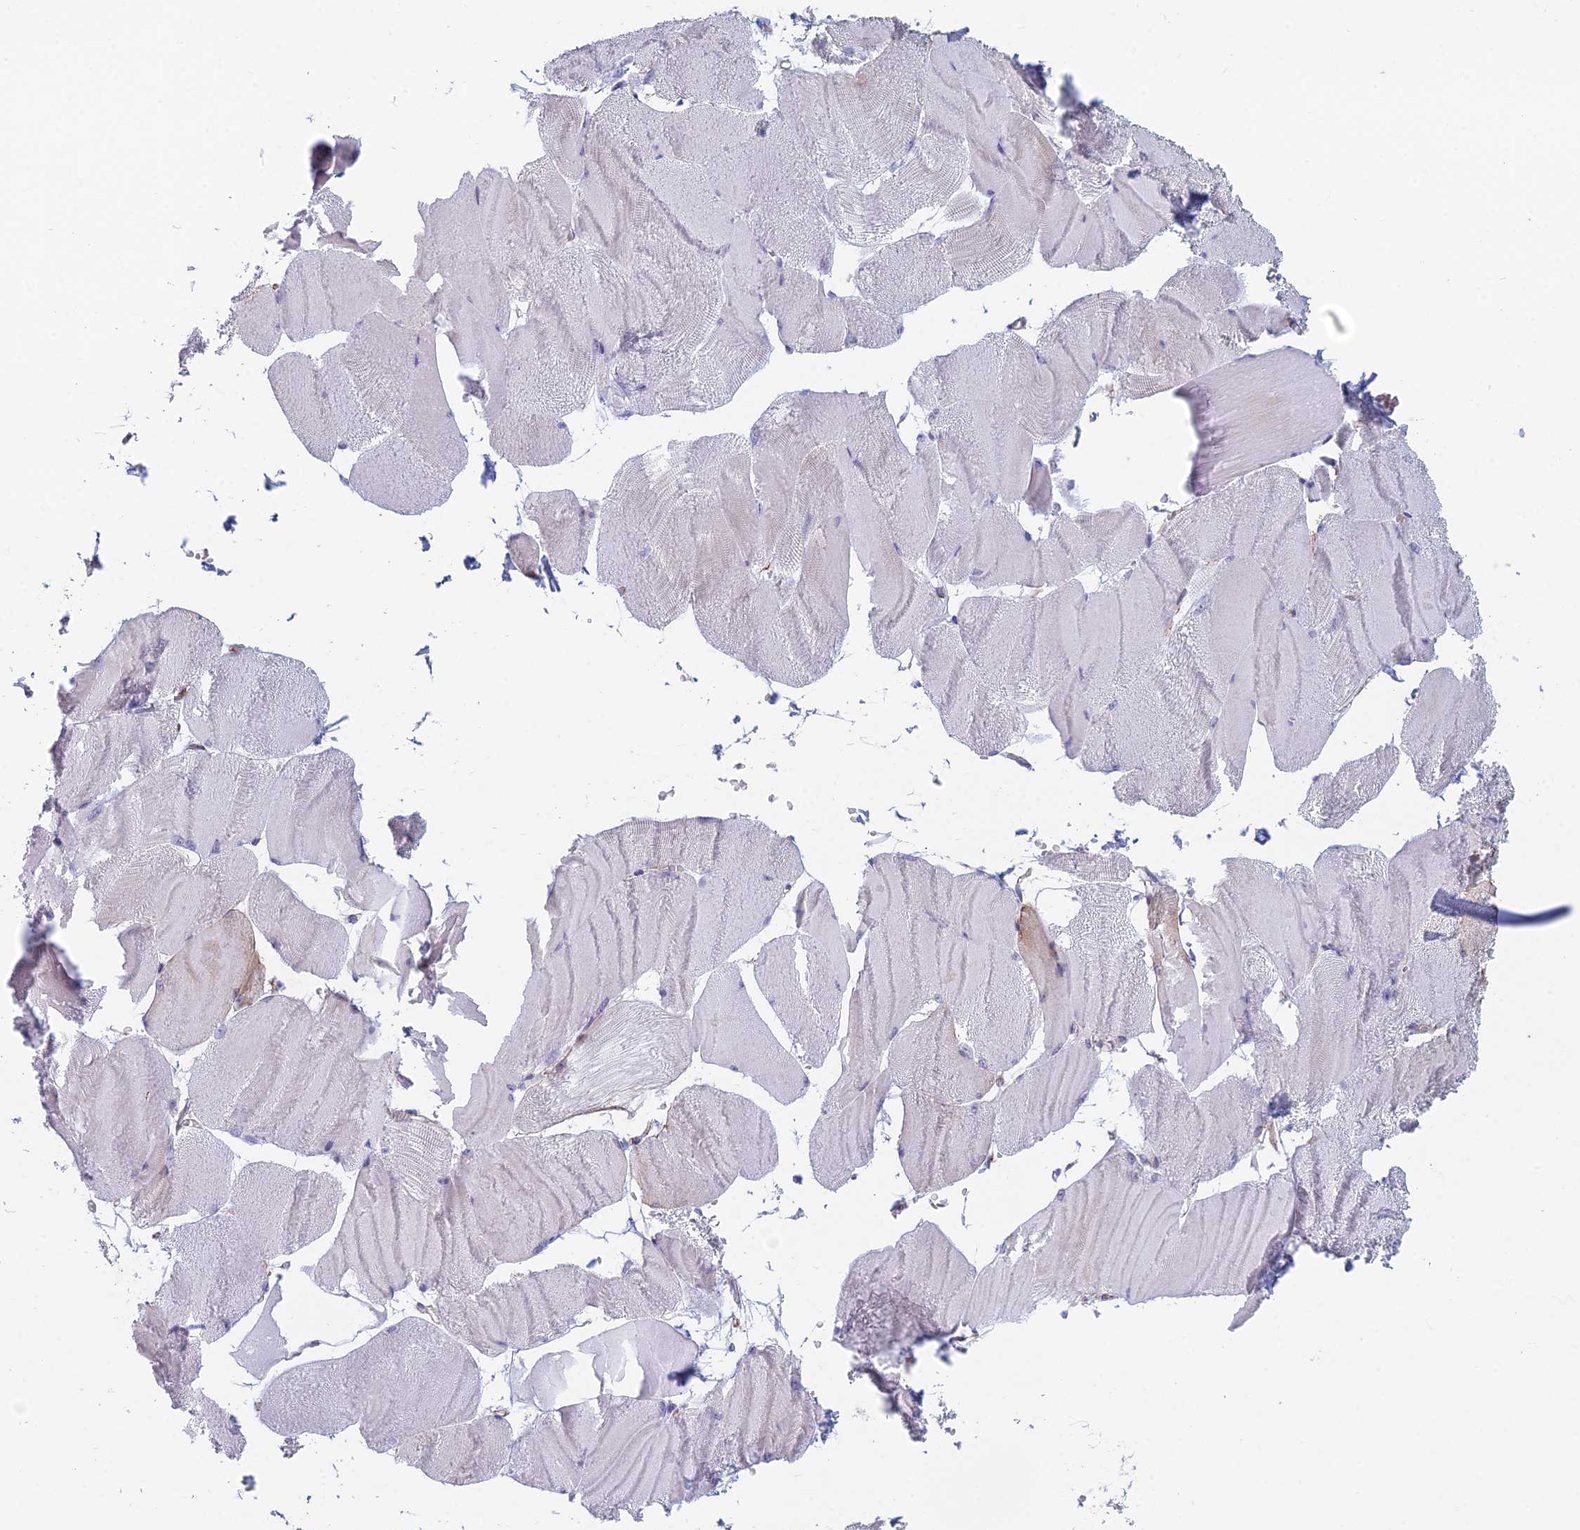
{"staining": {"intensity": "negative", "quantity": "none", "location": "none"}, "tissue": "skeletal muscle", "cell_type": "Myocytes", "image_type": "normal", "snomed": [{"axis": "morphology", "description": "Normal tissue, NOS"}, {"axis": "morphology", "description": "Basal cell carcinoma"}, {"axis": "topography", "description": "Skeletal muscle"}], "caption": "A high-resolution micrograph shows immunohistochemistry (IHC) staining of normal skeletal muscle, which demonstrates no significant expression in myocytes. (Immunohistochemistry, brightfield microscopy, high magnification).", "gene": "FERD3L", "patient": {"sex": "female", "age": 64}}